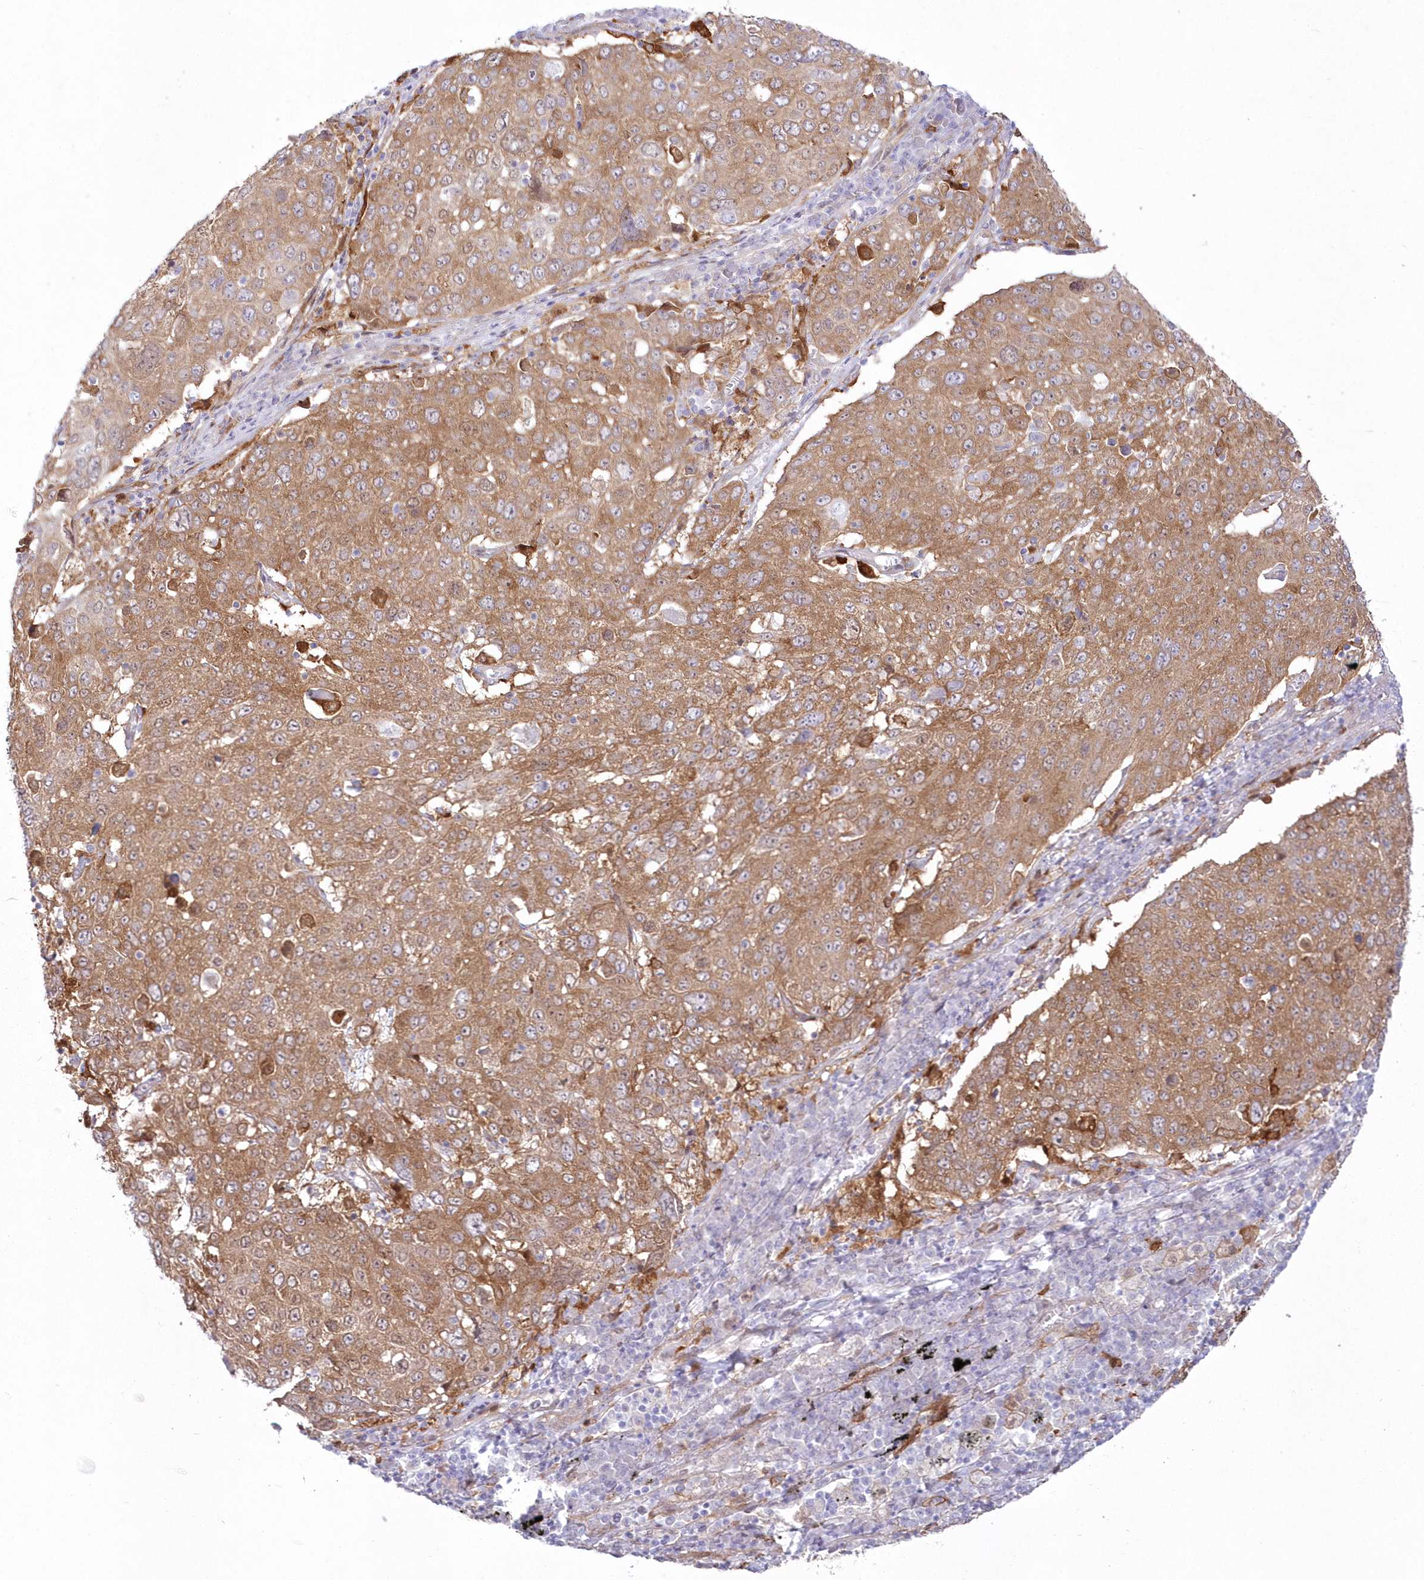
{"staining": {"intensity": "moderate", "quantity": ">75%", "location": "cytoplasmic/membranous"}, "tissue": "lung cancer", "cell_type": "Tumor cells", "image_type": "cancer", "snomed": [{"axis": "morphology", "description": "Squamous cell carcinoma, NOS"}, {"axis": "topography", "description": "Lung"}], "caption": "Lung cancer was stained to show a protein in brown. There is medium levels of moderate cytoplasmic/membranous staining in about >75% of tumor cells.", "gene": "SH3PXD2B", "patient": {"sex": "male", "age": 65}}